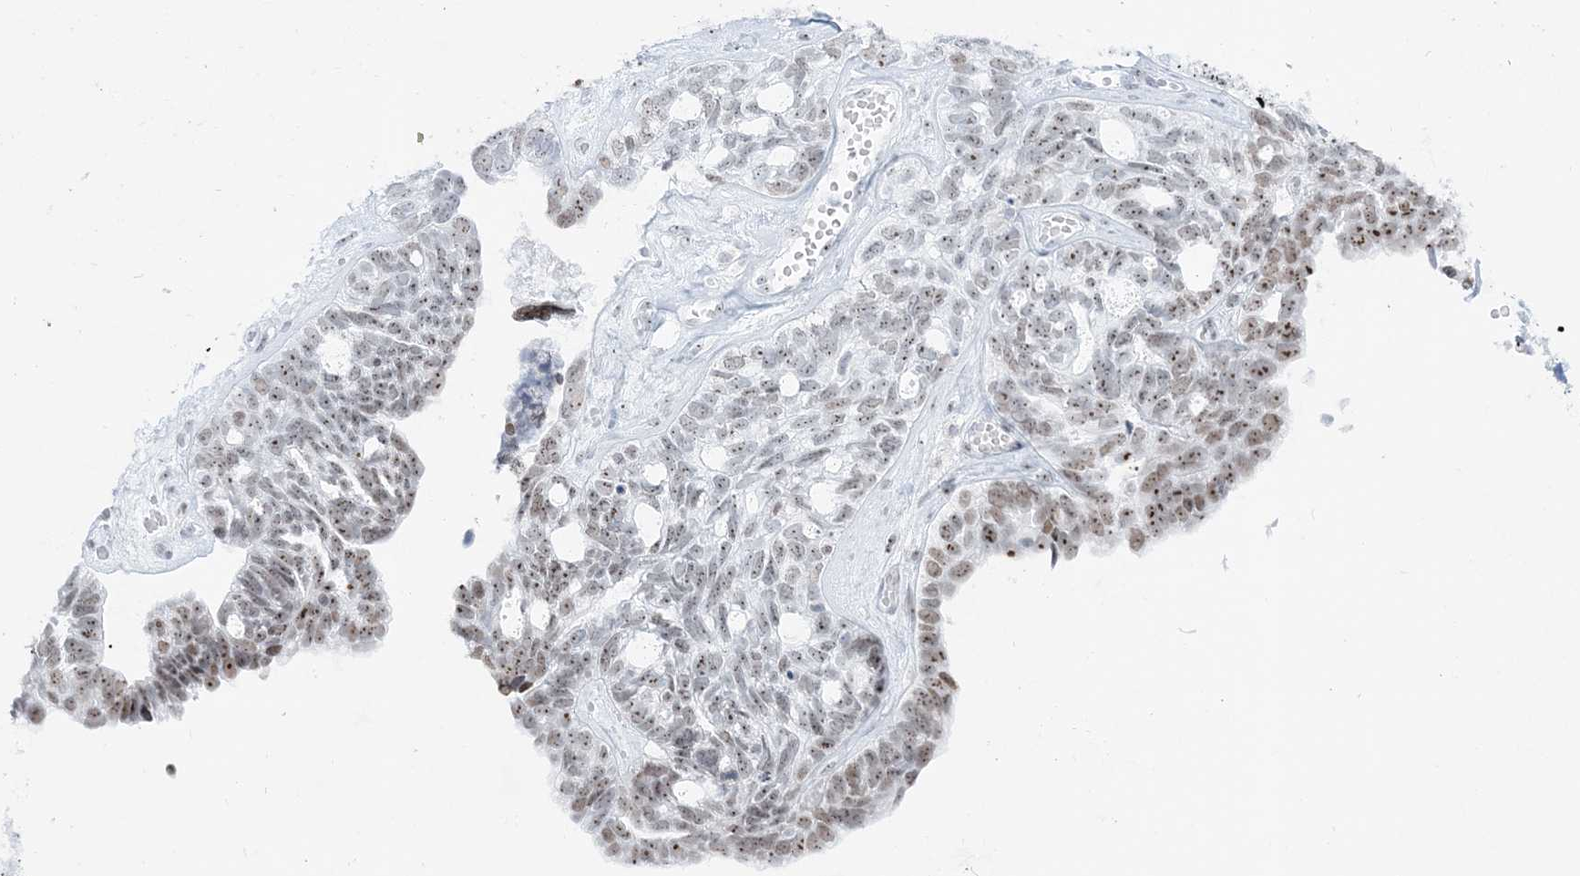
{"staining": {"intensity": "moderate", "quantity": "25%-75%", "location": "nuclear"}, "tissue": "ovarian cancer", "cell_type": "Tumor cells", "image_type": "cancer", "snomed": [{"axis": "morphology", "description": "Cystadenocarcinoma, serous, NOS"}, {"axis": "topography", "description": "Ovary"}], "caption": "High-magnification brightfield microscopy of serous cystadenocarcinoma (ovarian) stained with DAB (3,3'-diaminobenzidine) (brown) and counterstained with hematoxylin (blue). tumor cells exhibit moderate nuclear staining is identified in about25%-75% of cells.", "gene": "DDX21", "patient": {"sex": "female", "age": 79}}